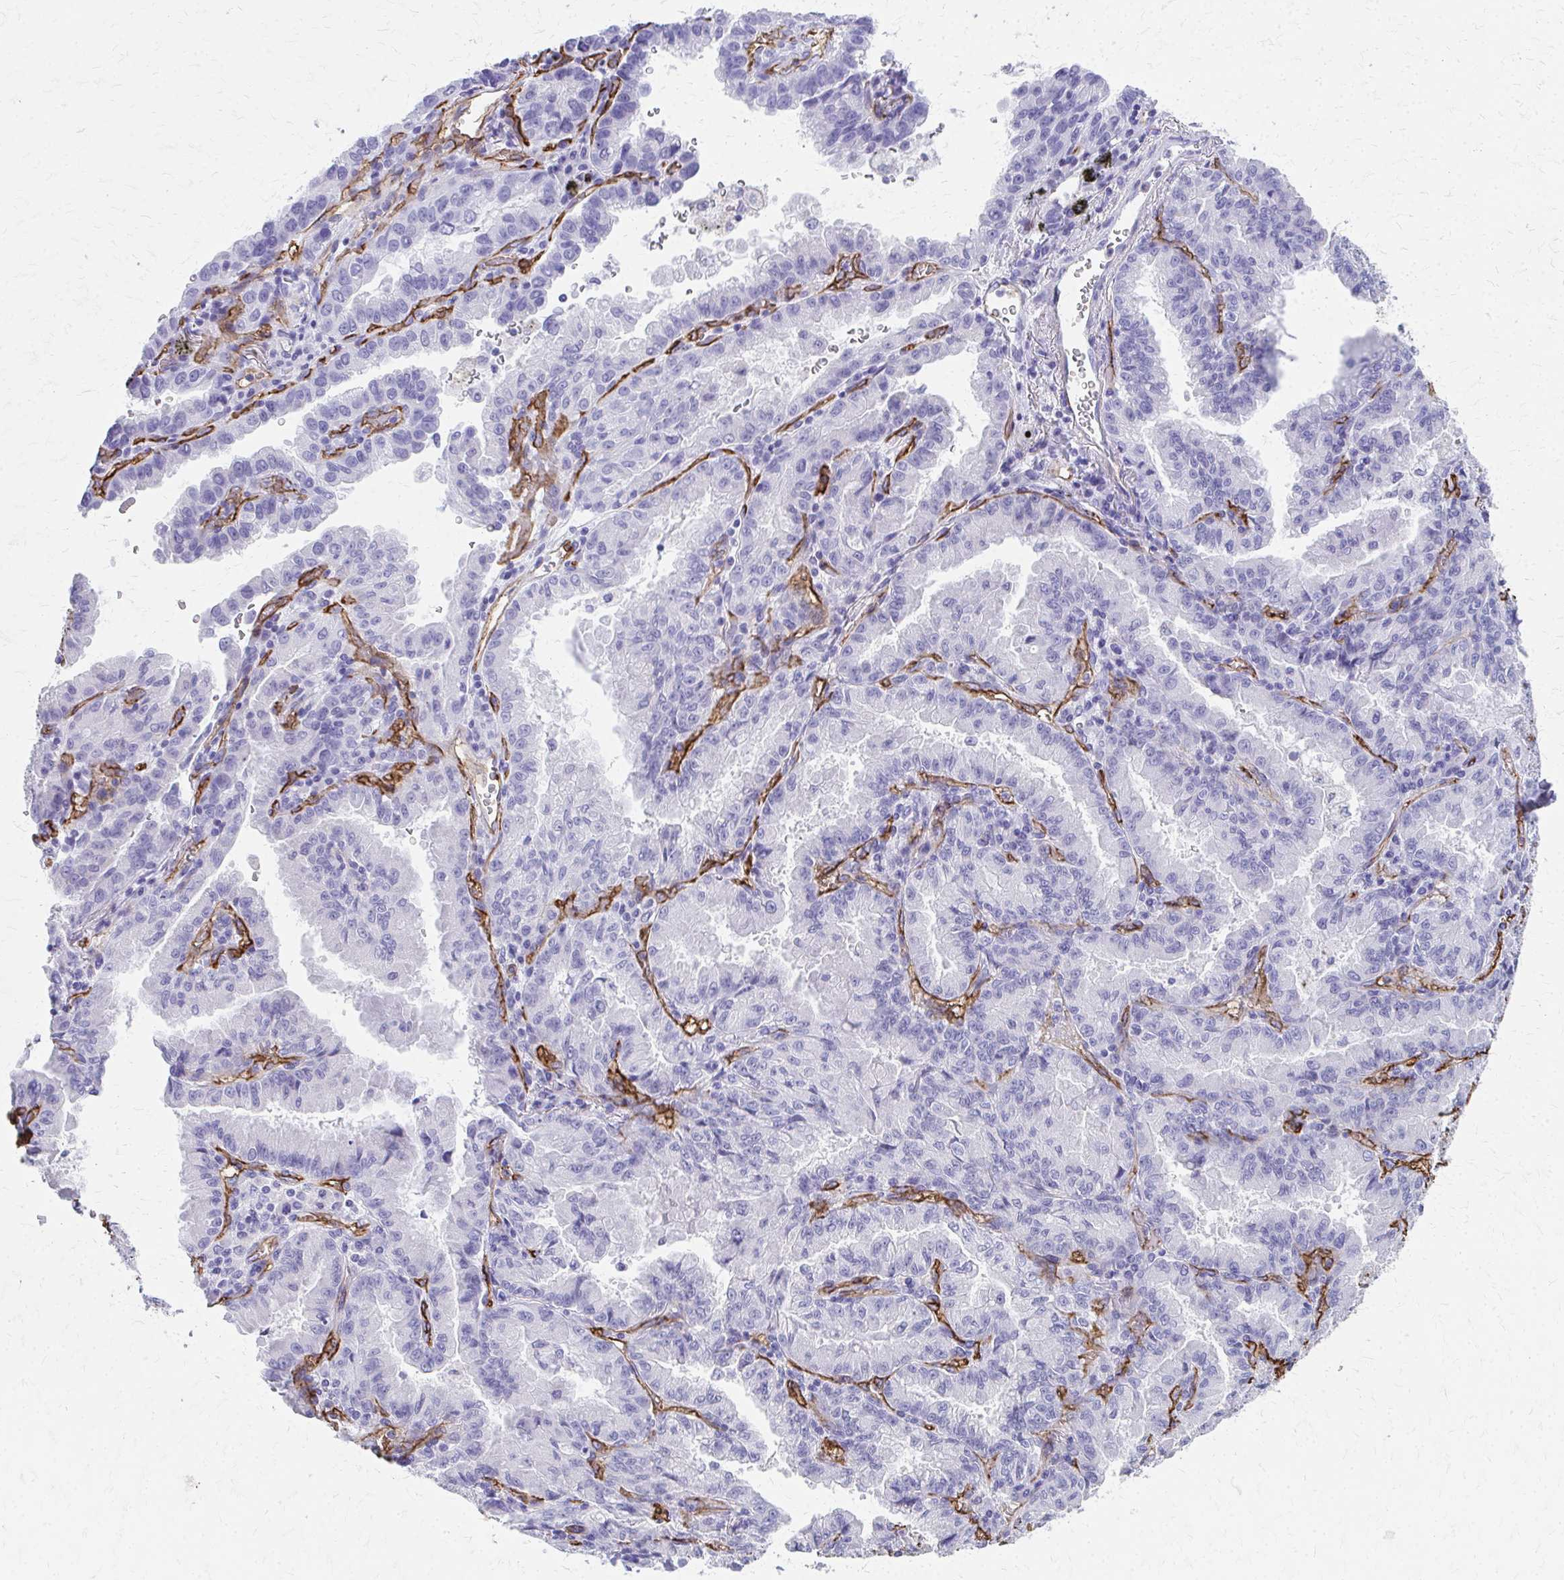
{"staining": {"intensity": "negative", "quantity": "none", "location": "none"}, "tissue": "lung cancer", "cell_type": "Tumor cells", "image_type": "cancer", "snomed": [{"axis": "morphology", "description": "Adenocarcinoma, NOS"}, {"axis": "topography", "description": "Lymph node"}, {"axis": "topography", "description": "Lung"}], "caption": "IHC micrograph of neoplastic tissue: human lung cancer (adenocarcinoma) stained with DAB demonstrates no significant protein expression in tumor cells.", "gene": "TPSG1", "patient": {"sex": "male", "age": 66}}